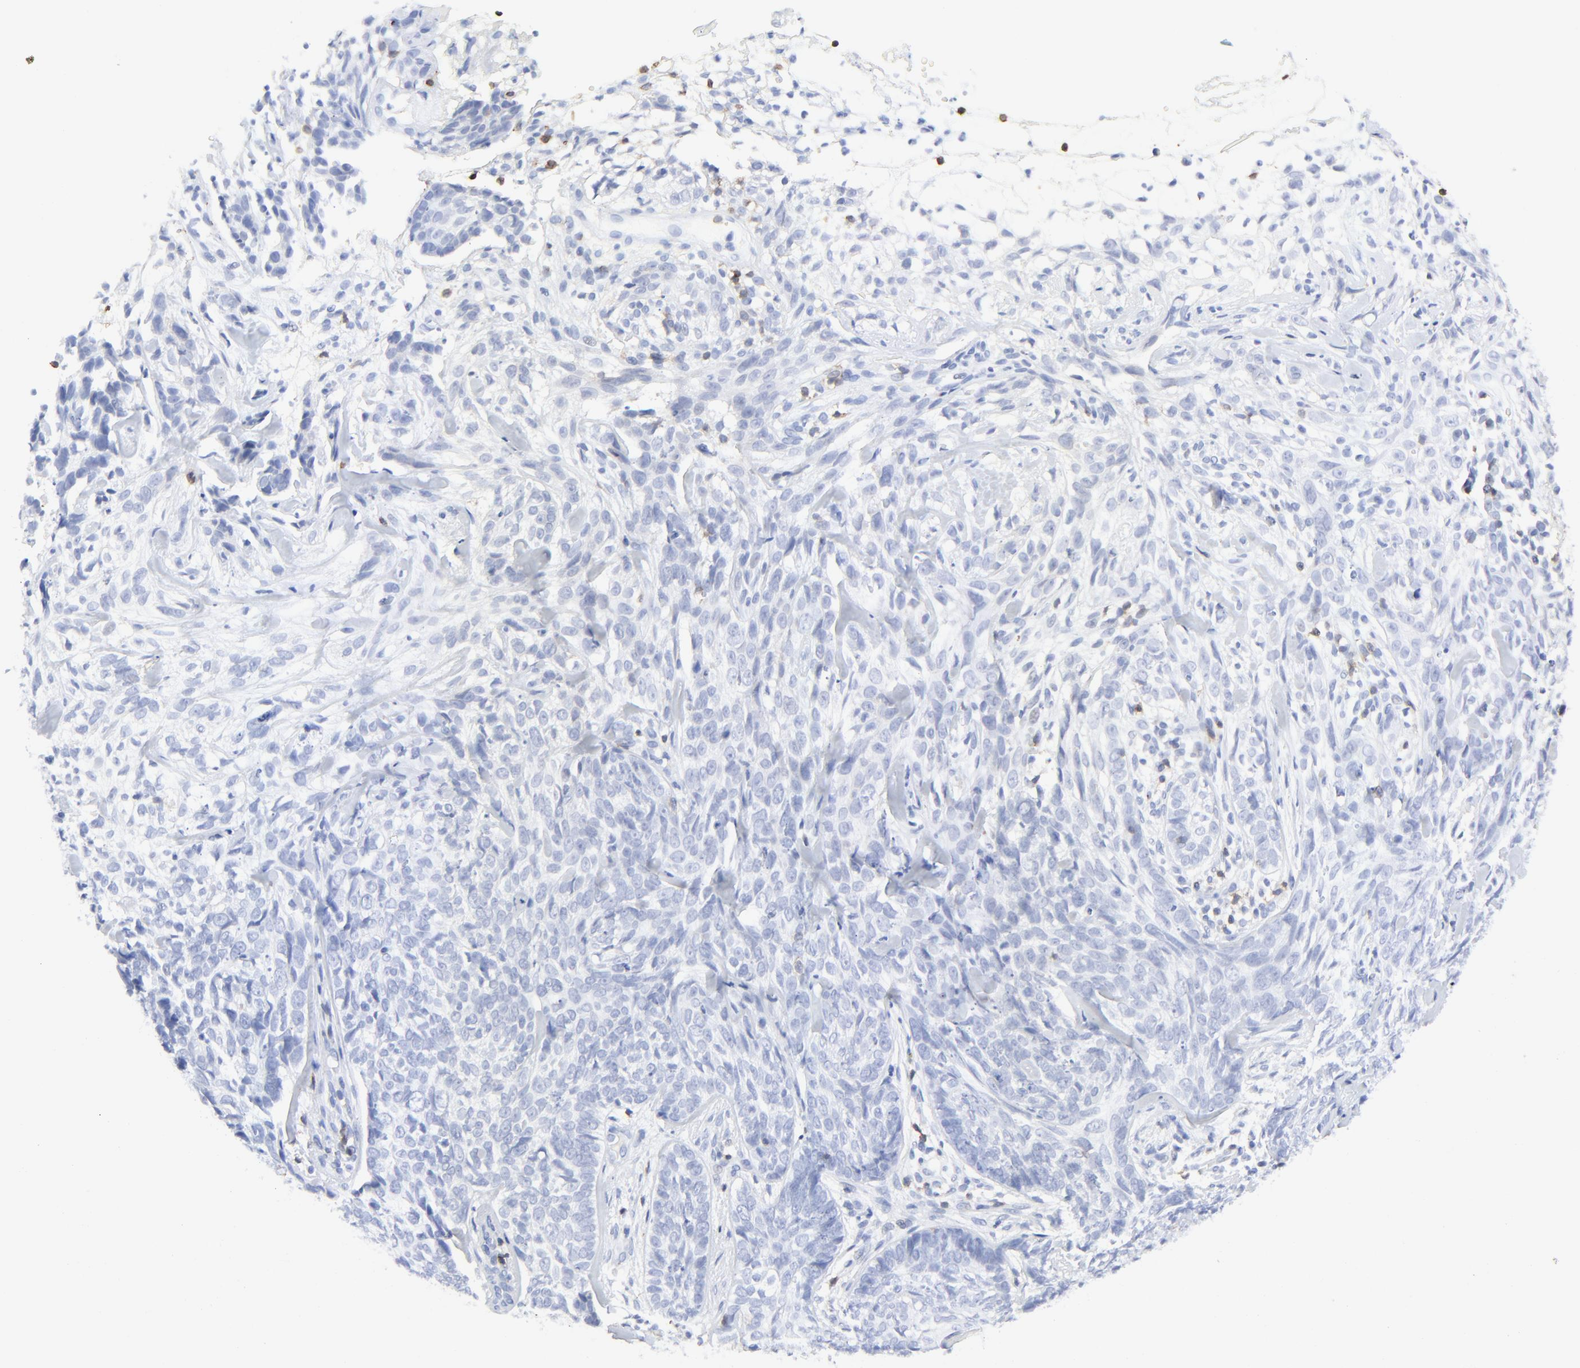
{"staining": {"intensity": "negative", "quantity": "none", "location": "none"}, "tissue": "skin cancer", "cell_type": "Tumor cells", "image_type": "cancer", "snomed": [{"axis": "morphology", "description": "Basal cell carcinoma"}, {"axis": "topography", "description": "Skin"}], "caption": "DAB immunohistochemical staining of skin cancer (basal cell carcinoma) exhibits no significant positivity in tumor cells.", "gene": "LCK", "patient": {"sex": "male", "age": 72}}